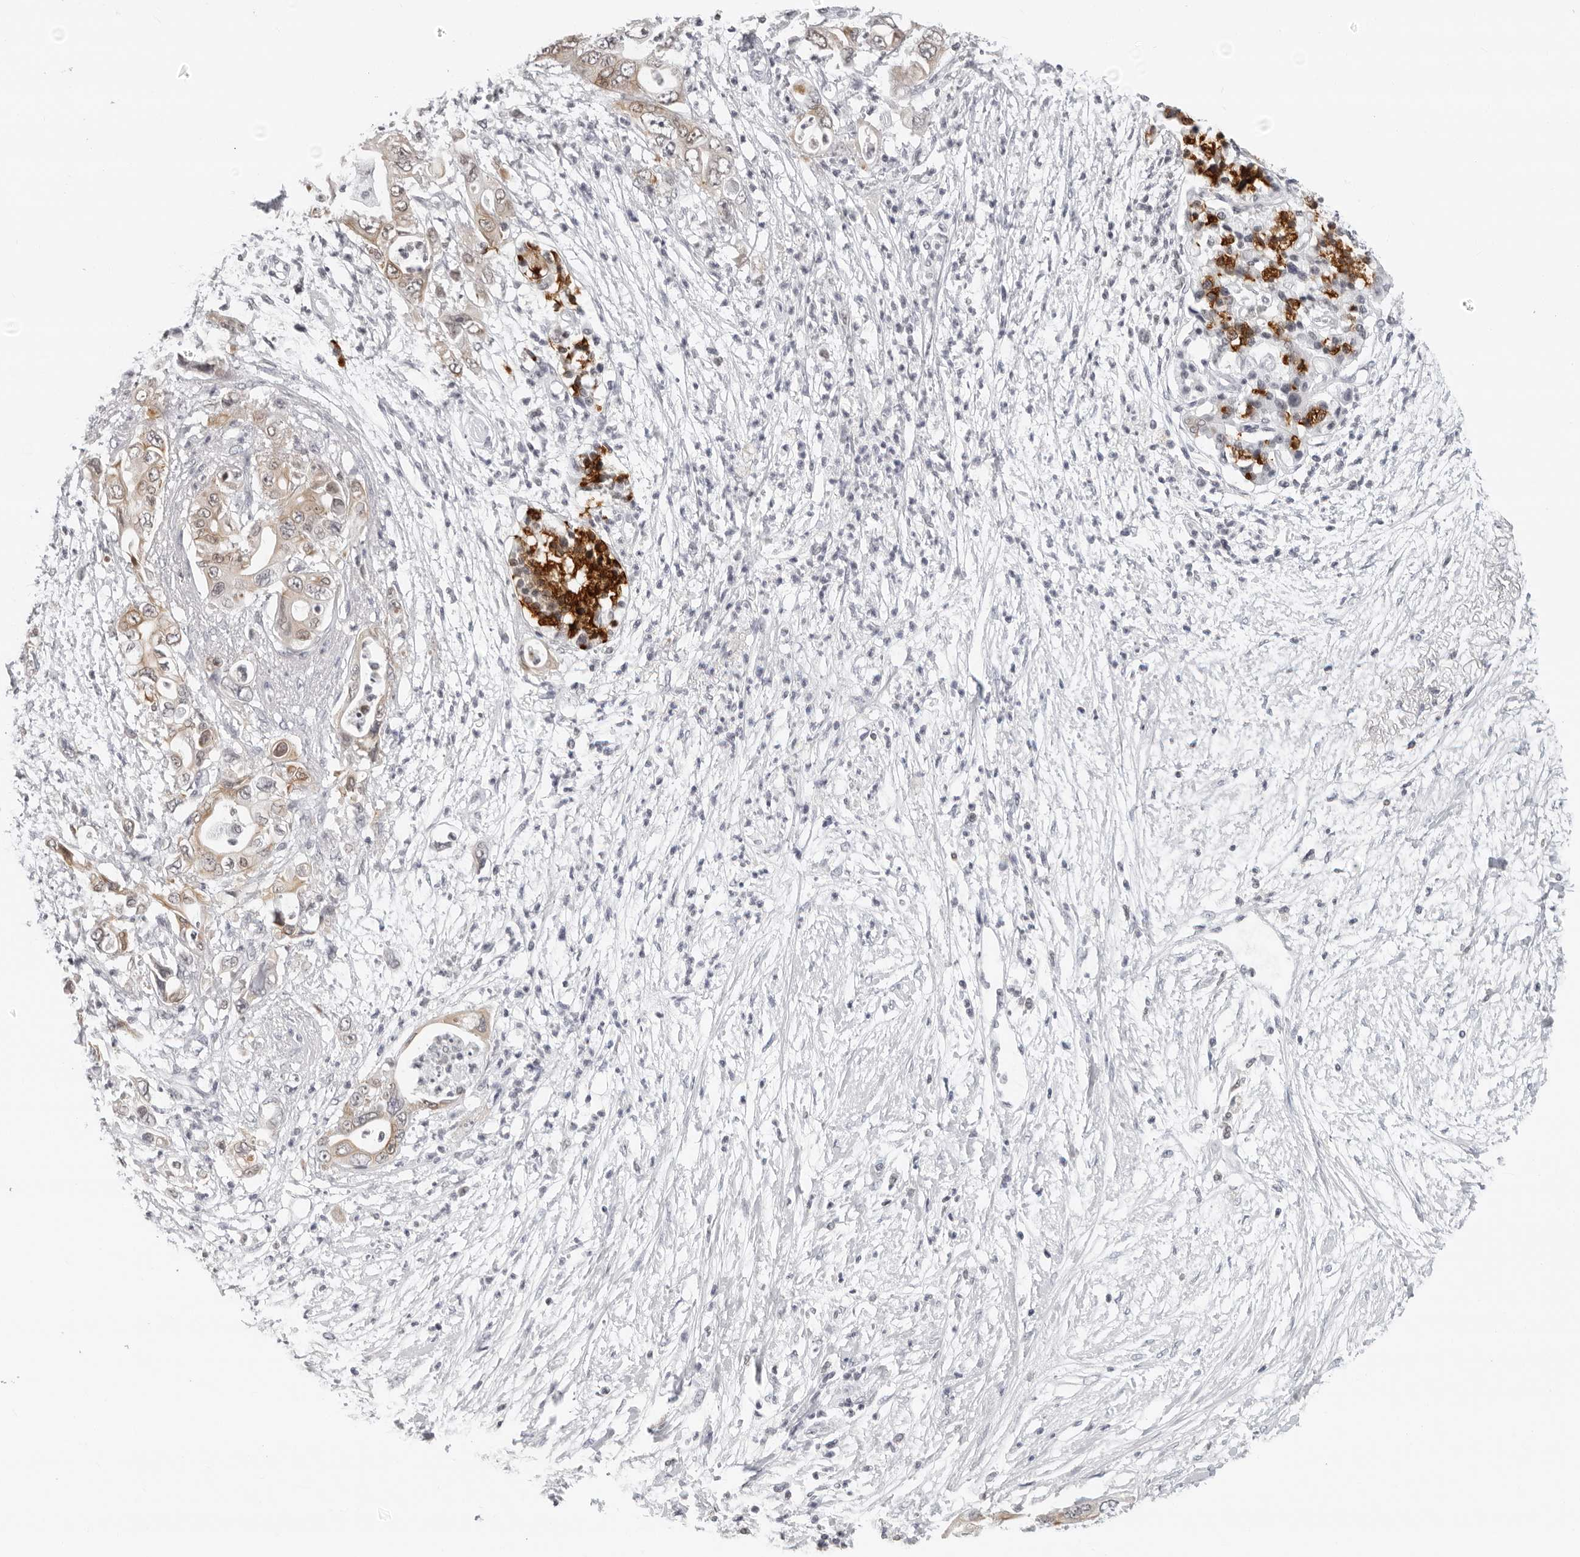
{"staining": {"intensity": "weak", "quantity": ">75%", "location": "cytoplasmic/membranous,nuclear"}, "tissue": "pancreatic cancer", "cell_type": "Tumor cells", "image_type": "cancer", "snomed": [{"axis": "morphology", "description": "Adenocarcinoma, NOS"}, {"axis": "topography", "description": "Pancreas"}], "caption": "A brown stain shows weak cytoplasmic/membranous and nuclear positivity of a protein in human pancreatic cancer (adenocarcinoma) tumor cells.", "gene": "FLG2", "patient": {"sex": "male", "age": 66}}